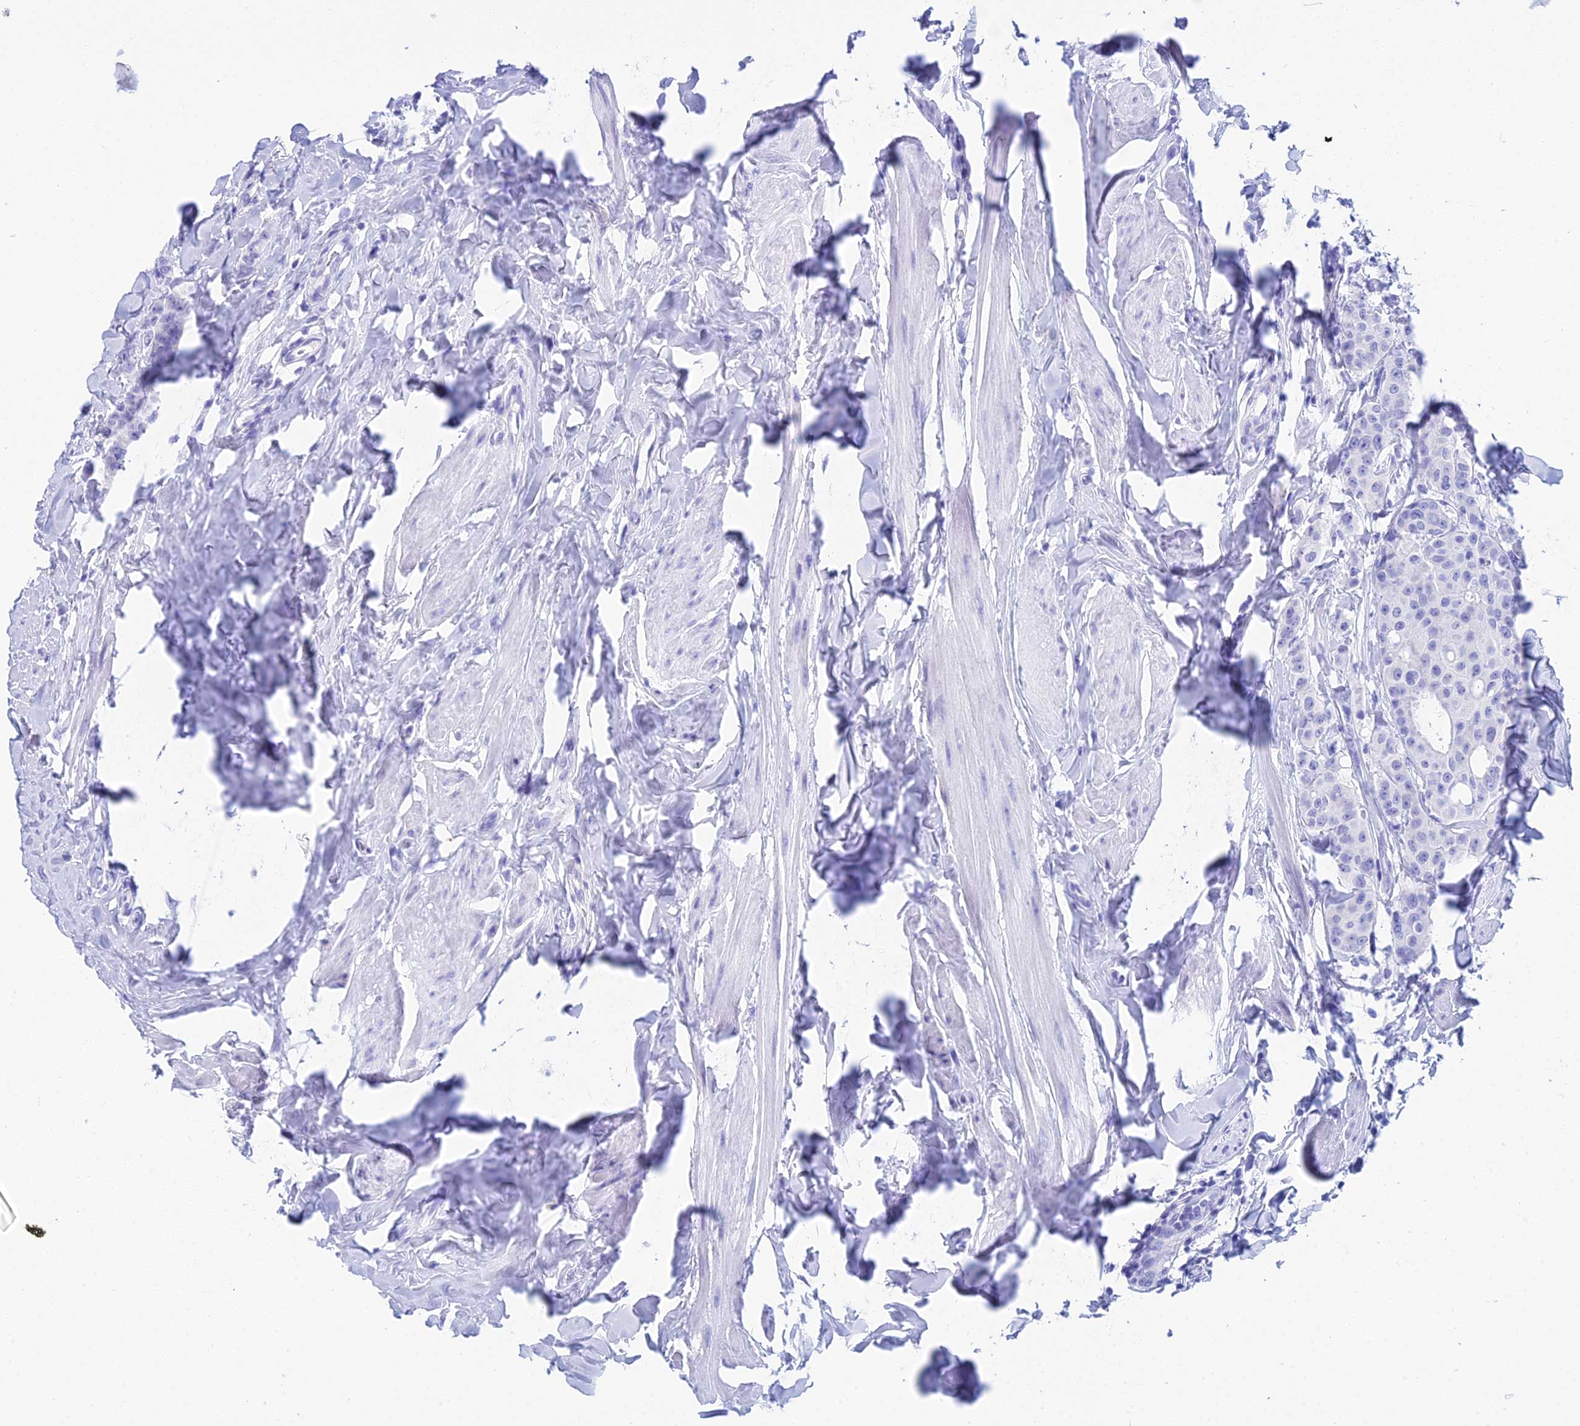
{"staining": {"intensity": "negative", "quantity": "none", "location": "none"}, "tissue": "breast cancer", "cell_type": "Tumor cells", "image_type": "cancer", "snomed": [{"axis": "morphology", "description": "Duct carcinoma"}, {"axis": "topography", "description": "Breast"}], "caption": "An image of human breast cancer (intraductal carcinoma) is negative for staining in tumor cells.", "gene": "REG1A", "patient": {"sex": "female", "age": 40}}